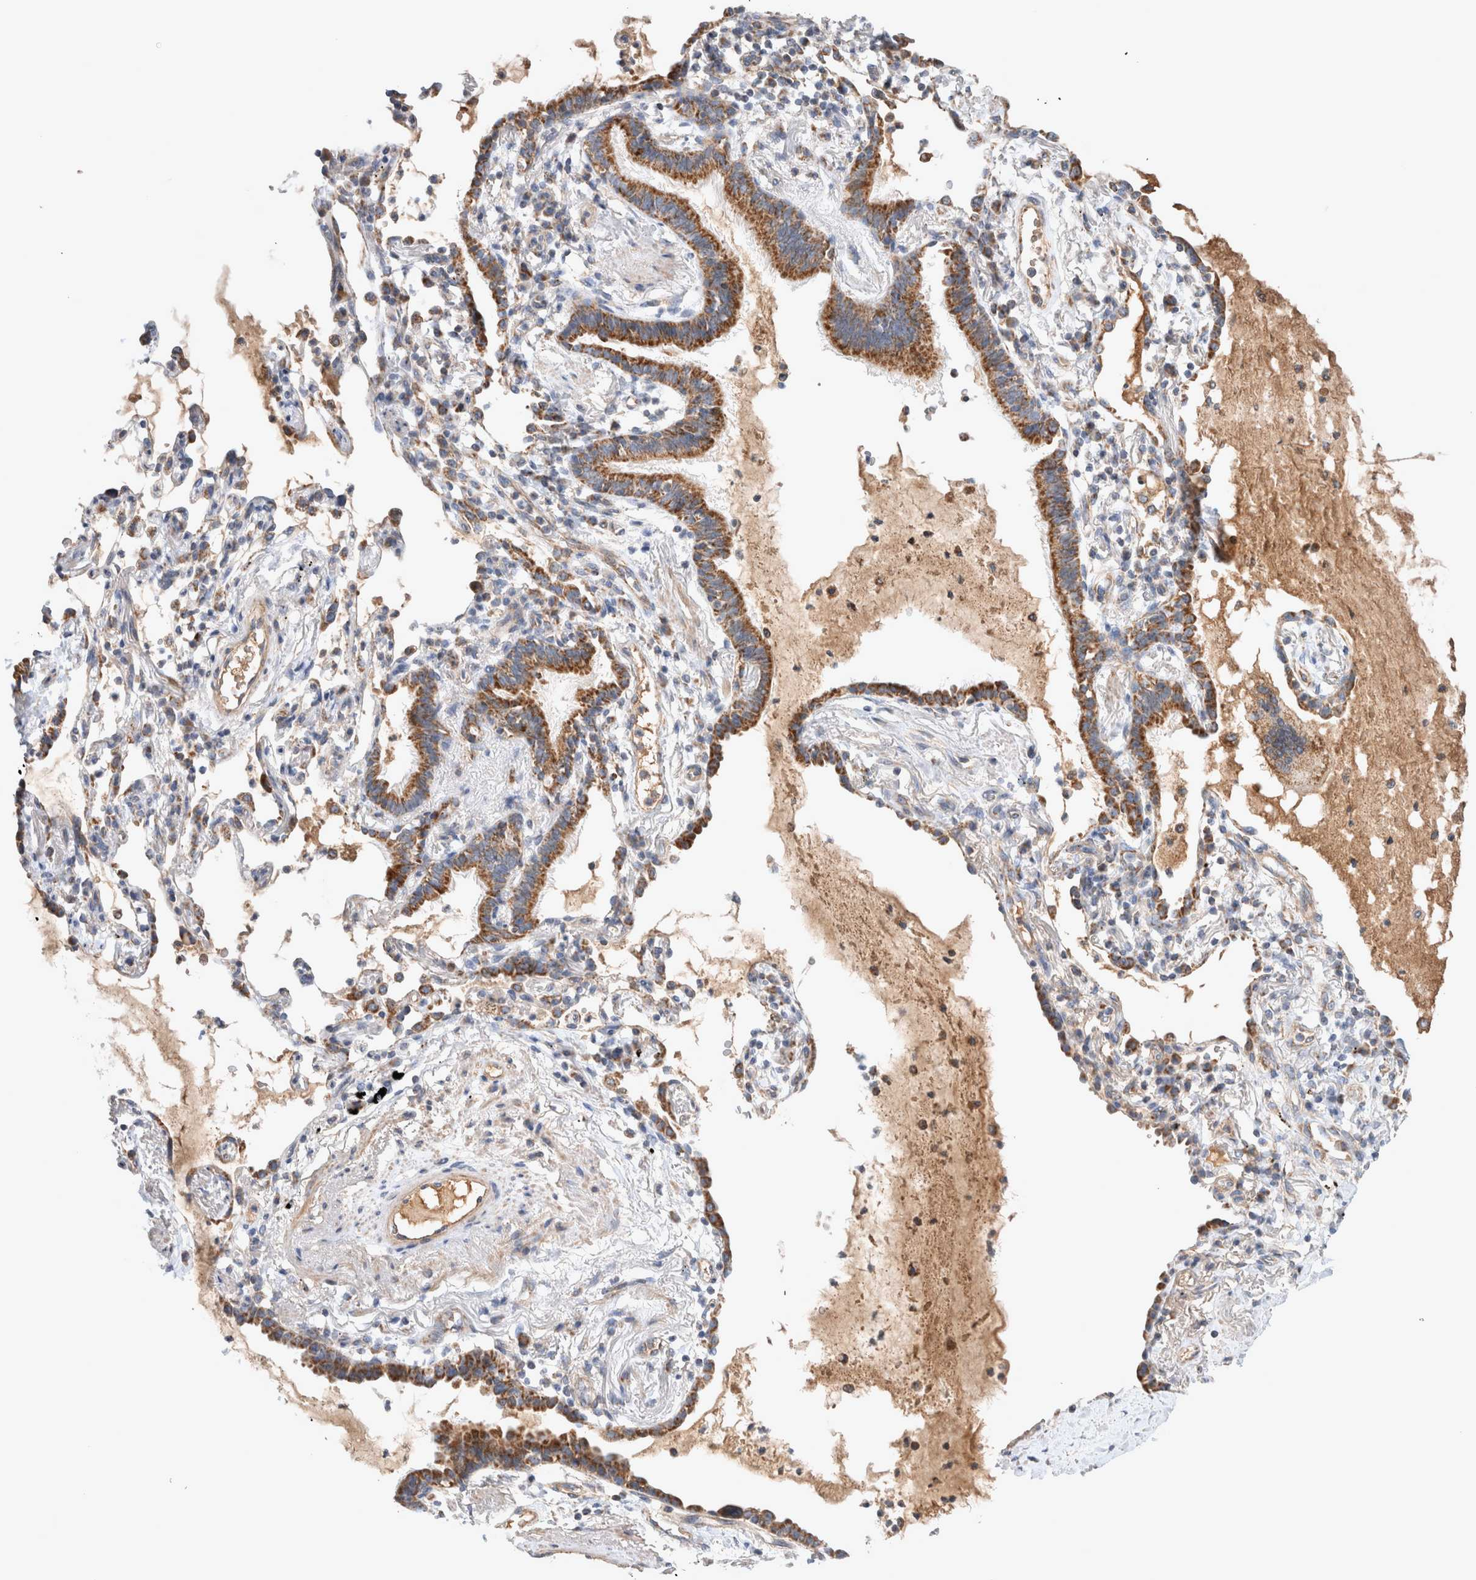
{"staining": {"intensity": "moderate", "quantity": ">75%", "location": "cytoplasmic/membranous"}, "tissue": "lung cancer", "cell_type": "Tumor cells", "image_type": "cancer", "snomed": [{"axis": "morphology", "description": "Adenocarcinoma, NOS"}, {"axis": "topography", "description": "Lung"}], "caption": "The image demonstrates immunohistochemical staining of lung adenocarcinoma. There is moderate cytoplasmic/membranous expression is identified in approximately >75% of tumor cells.", "gene": "MRPS28", "patient": {"sex": "female", "age": 70}}